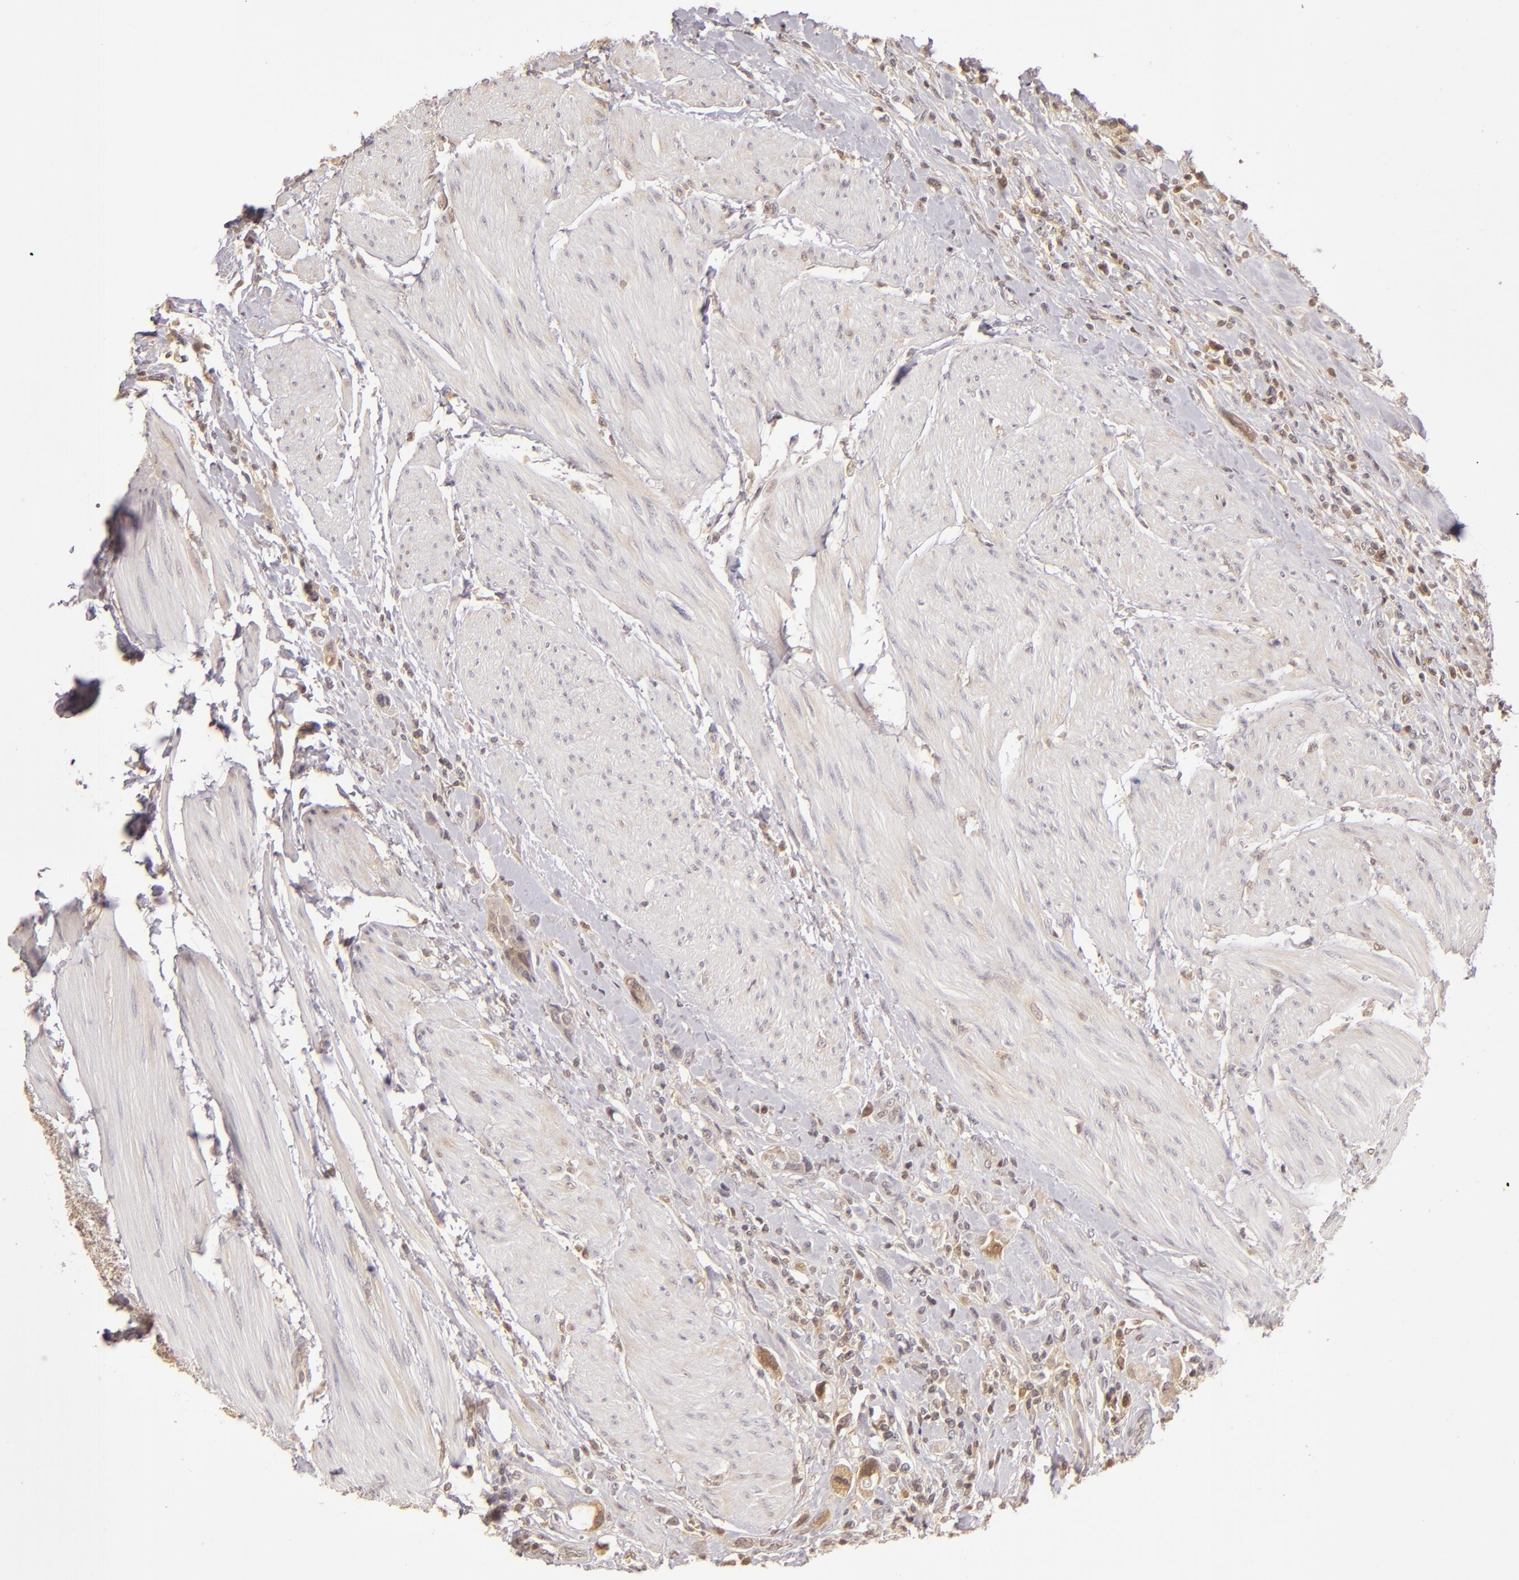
{"staining": {"intensity": "weak", "quantity": ">75%", "location": "cytoplasmic/membranous"}, "tissue": "urothelial cancer", "cell_type": "Tumor cells", "image_type": "cancer", "snomed": [{"axis": "morphology", "description": "Urothelial carcinoma, High grade"}, {"axis": "topography", "description": "Urinary bladder"}], "caption": "A brown stain labels weak cytoplasmic/membranous expression of a protein in human urothelial carcinoma (high-grade) tumor cells.", "gene": "LRG1", "patient": {"sex": "male", "age": 50}}